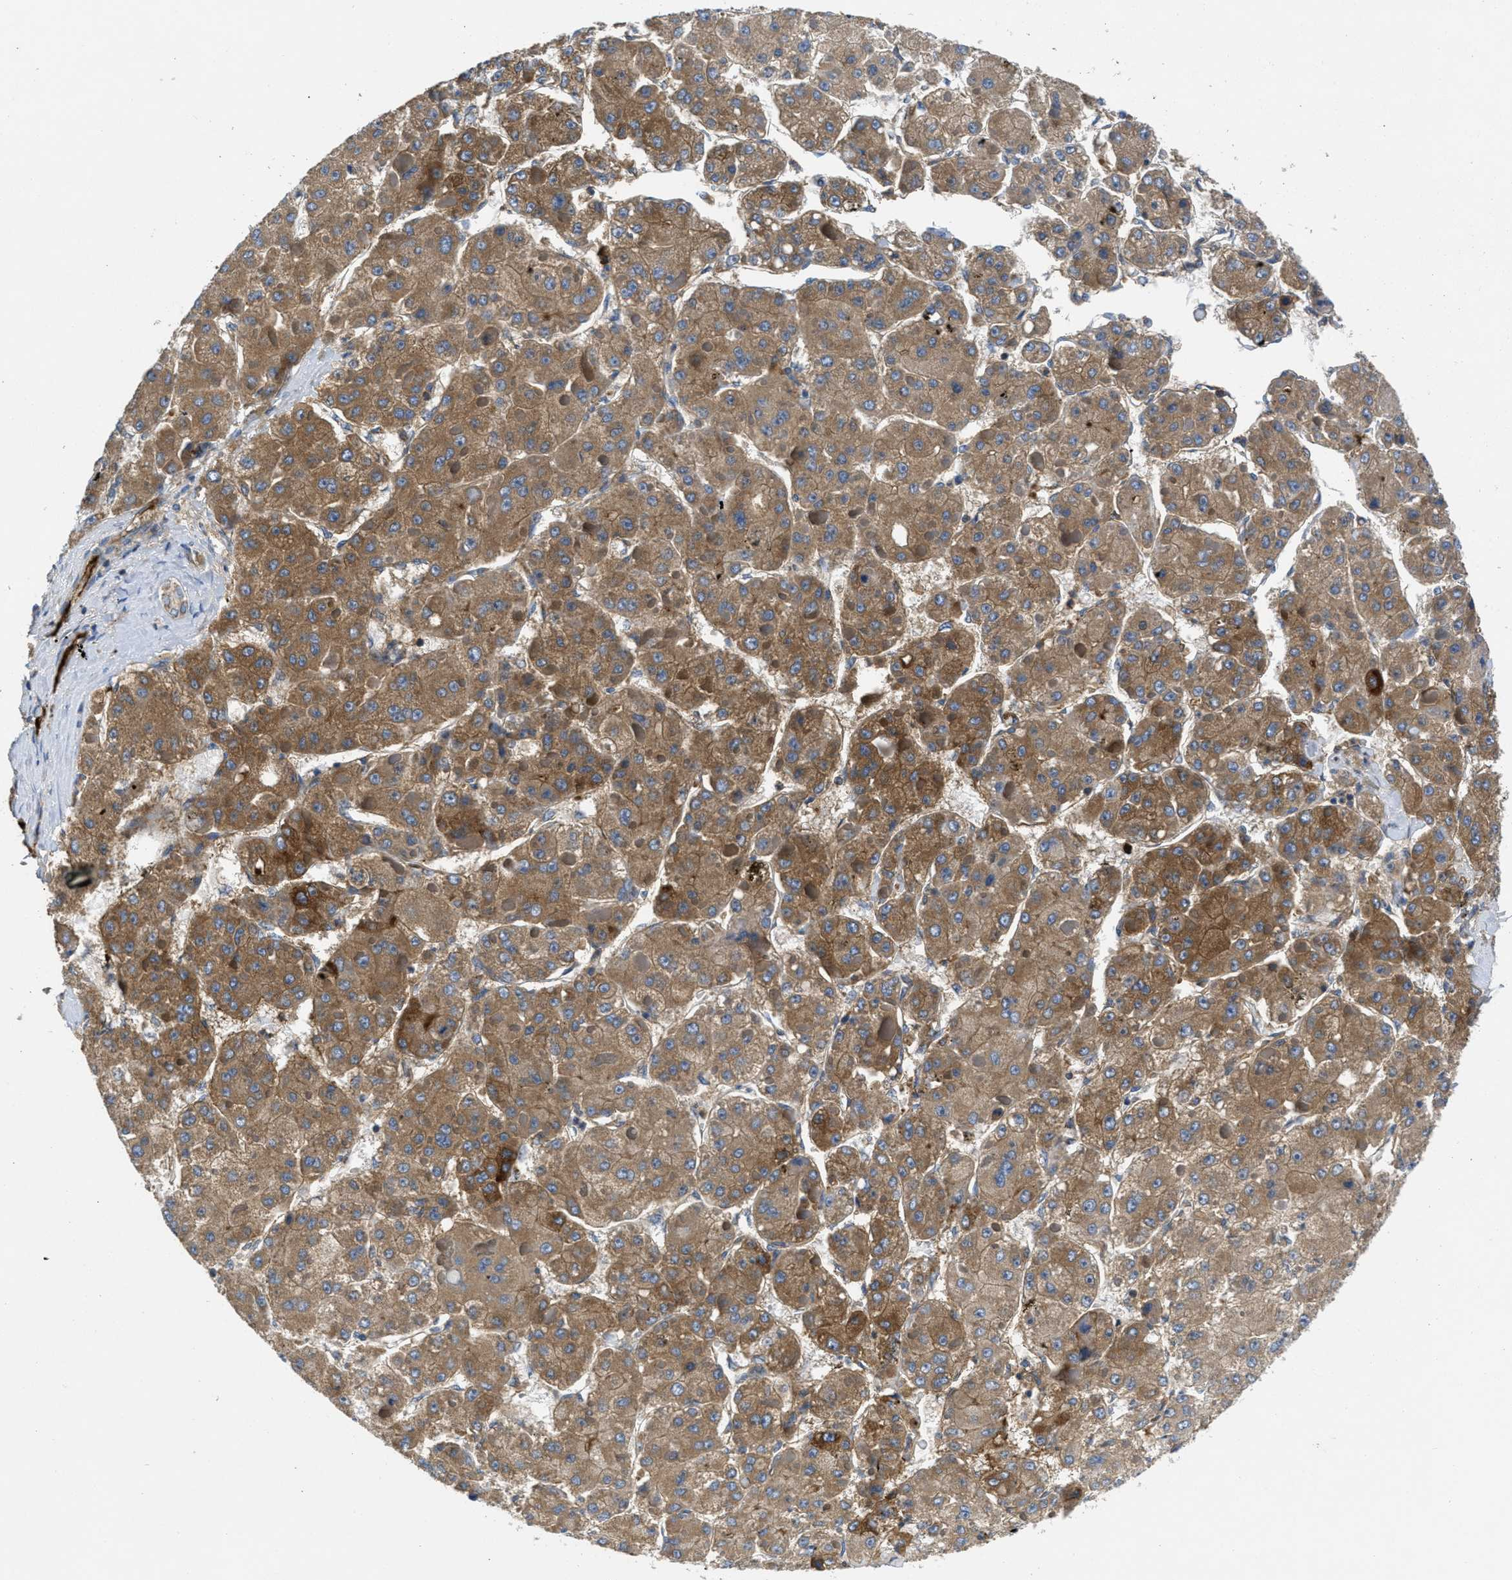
{"staining": {"intensity": "moderate", "quantity": ">75%", "location": "cytoplasmic/membranous"}, "tissue": "liver cancer", "cell_type": "Tumor cells", "image_type": "cancer", "snomed": [{"axis": "morphology", "description": "Carcinoma, Hepatocellular, NOS"}, {"axis": "topography", "description": "Liver"}], "caption": "The histopathology image displays staining of liver cancer (hepatocellular carcinoma), revealing moderate cytoplasmic/membranous protein staining (brown color) within tumor cells. (Brightfield microscopy of DAB IHC at high magnification).", "gene": "GALK1", "patient": {"sex": "female", "age": 73}}